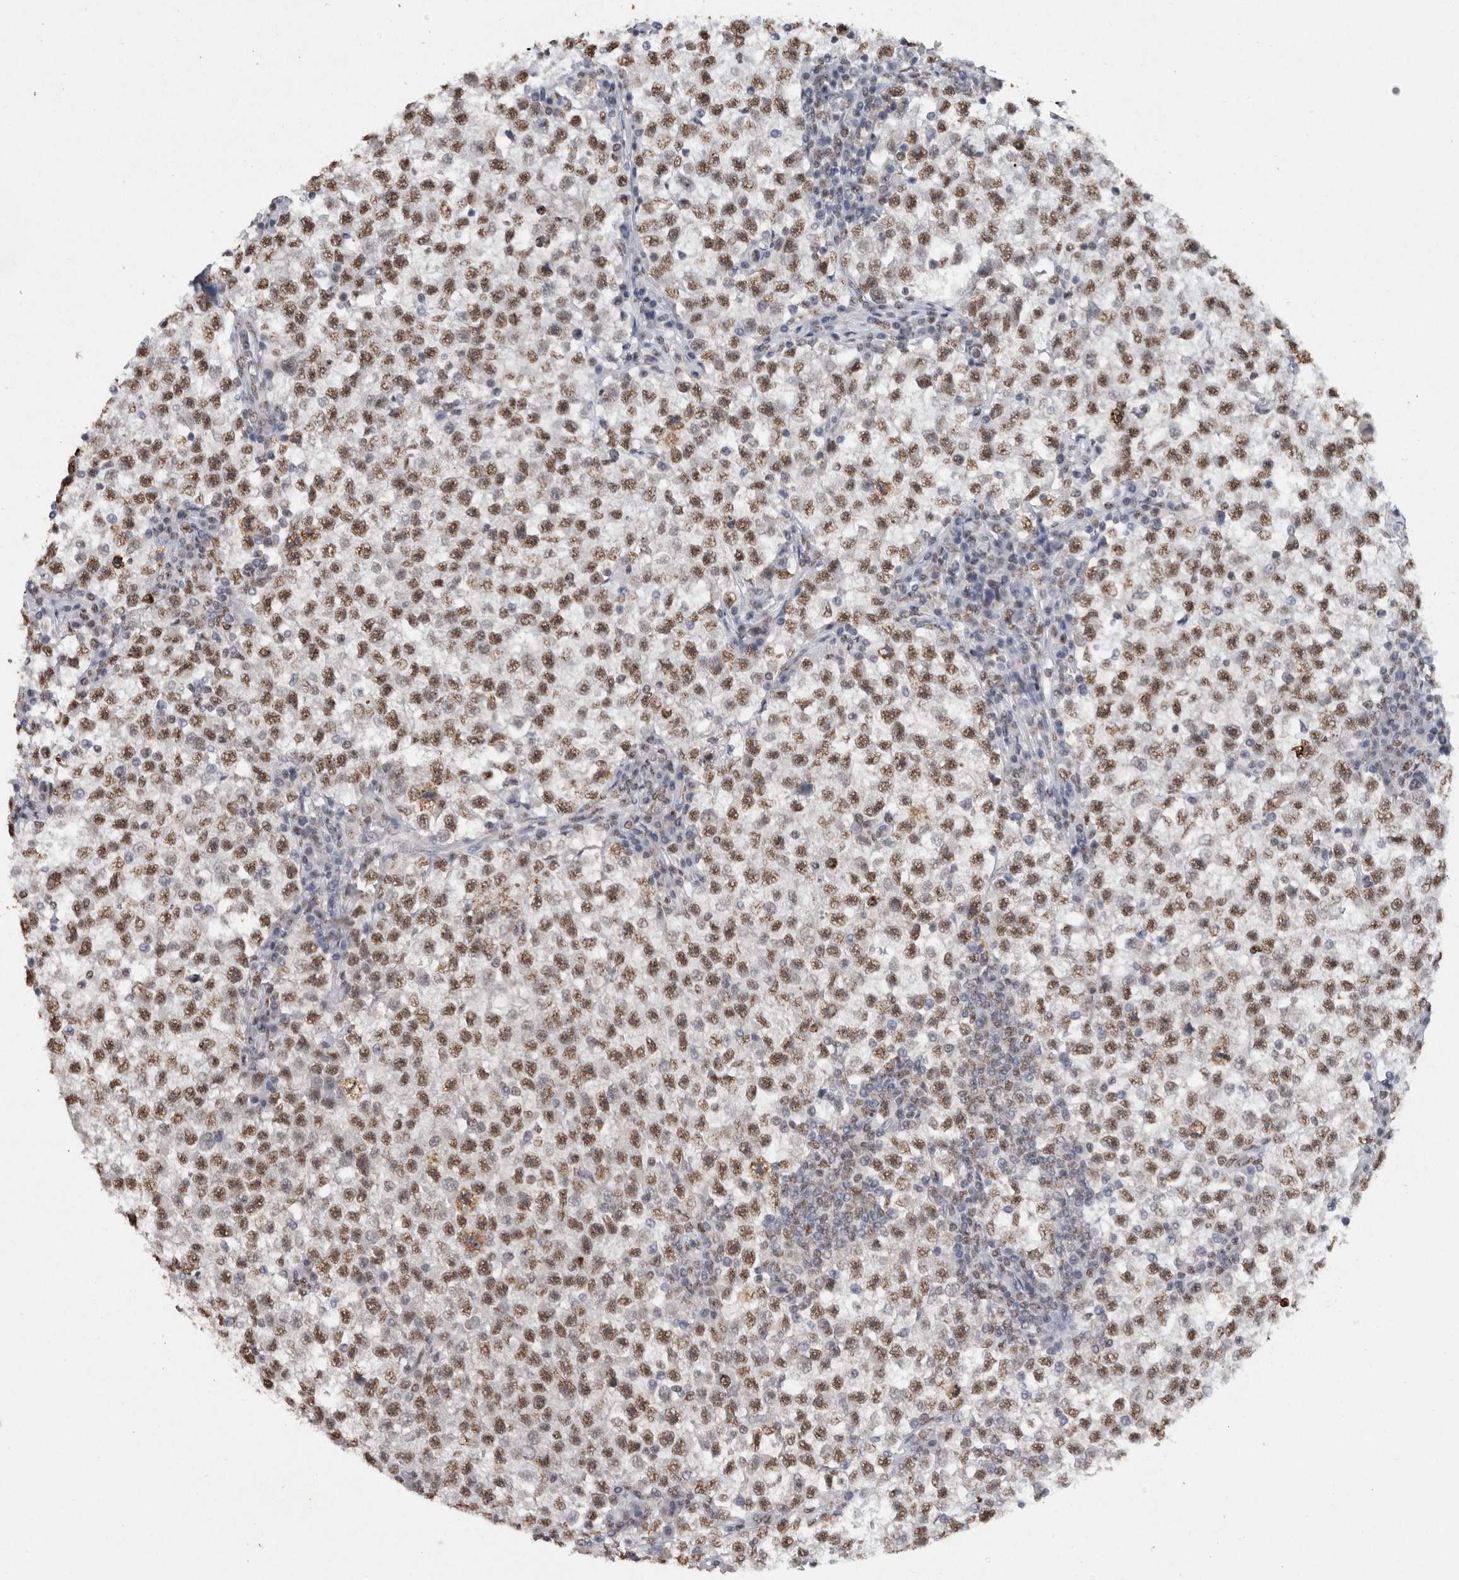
{"staining": {"intensity": "moderate", "quantity": ">75%", "location": "nuclear"}, "tissue": "testis cancer", "cell_type": "Tumor cells", "image_type": "cancer", "snomed": [{"axis": "morphology", "description": "Seminoma, NOS"}, {"axis": "topography", "description": "Testis"}], "caption": "High-magnification brightfield microscopy of testis cancer (seminoma) stained with DAB (3,3'-diaminobenzidine) (brown) and counterstained with hematoxylin (blue). tumor cells exhibit moderate nuclear staining is identified in about>75% of cells. The staining was performed using DAB to visualize the protein expression in brown, while the nuclei were stained in blue with hematoxylin (Magnification: 20x).", "gene": "RPS6KA2", "patient": {"sex": "male", "age": 22}}